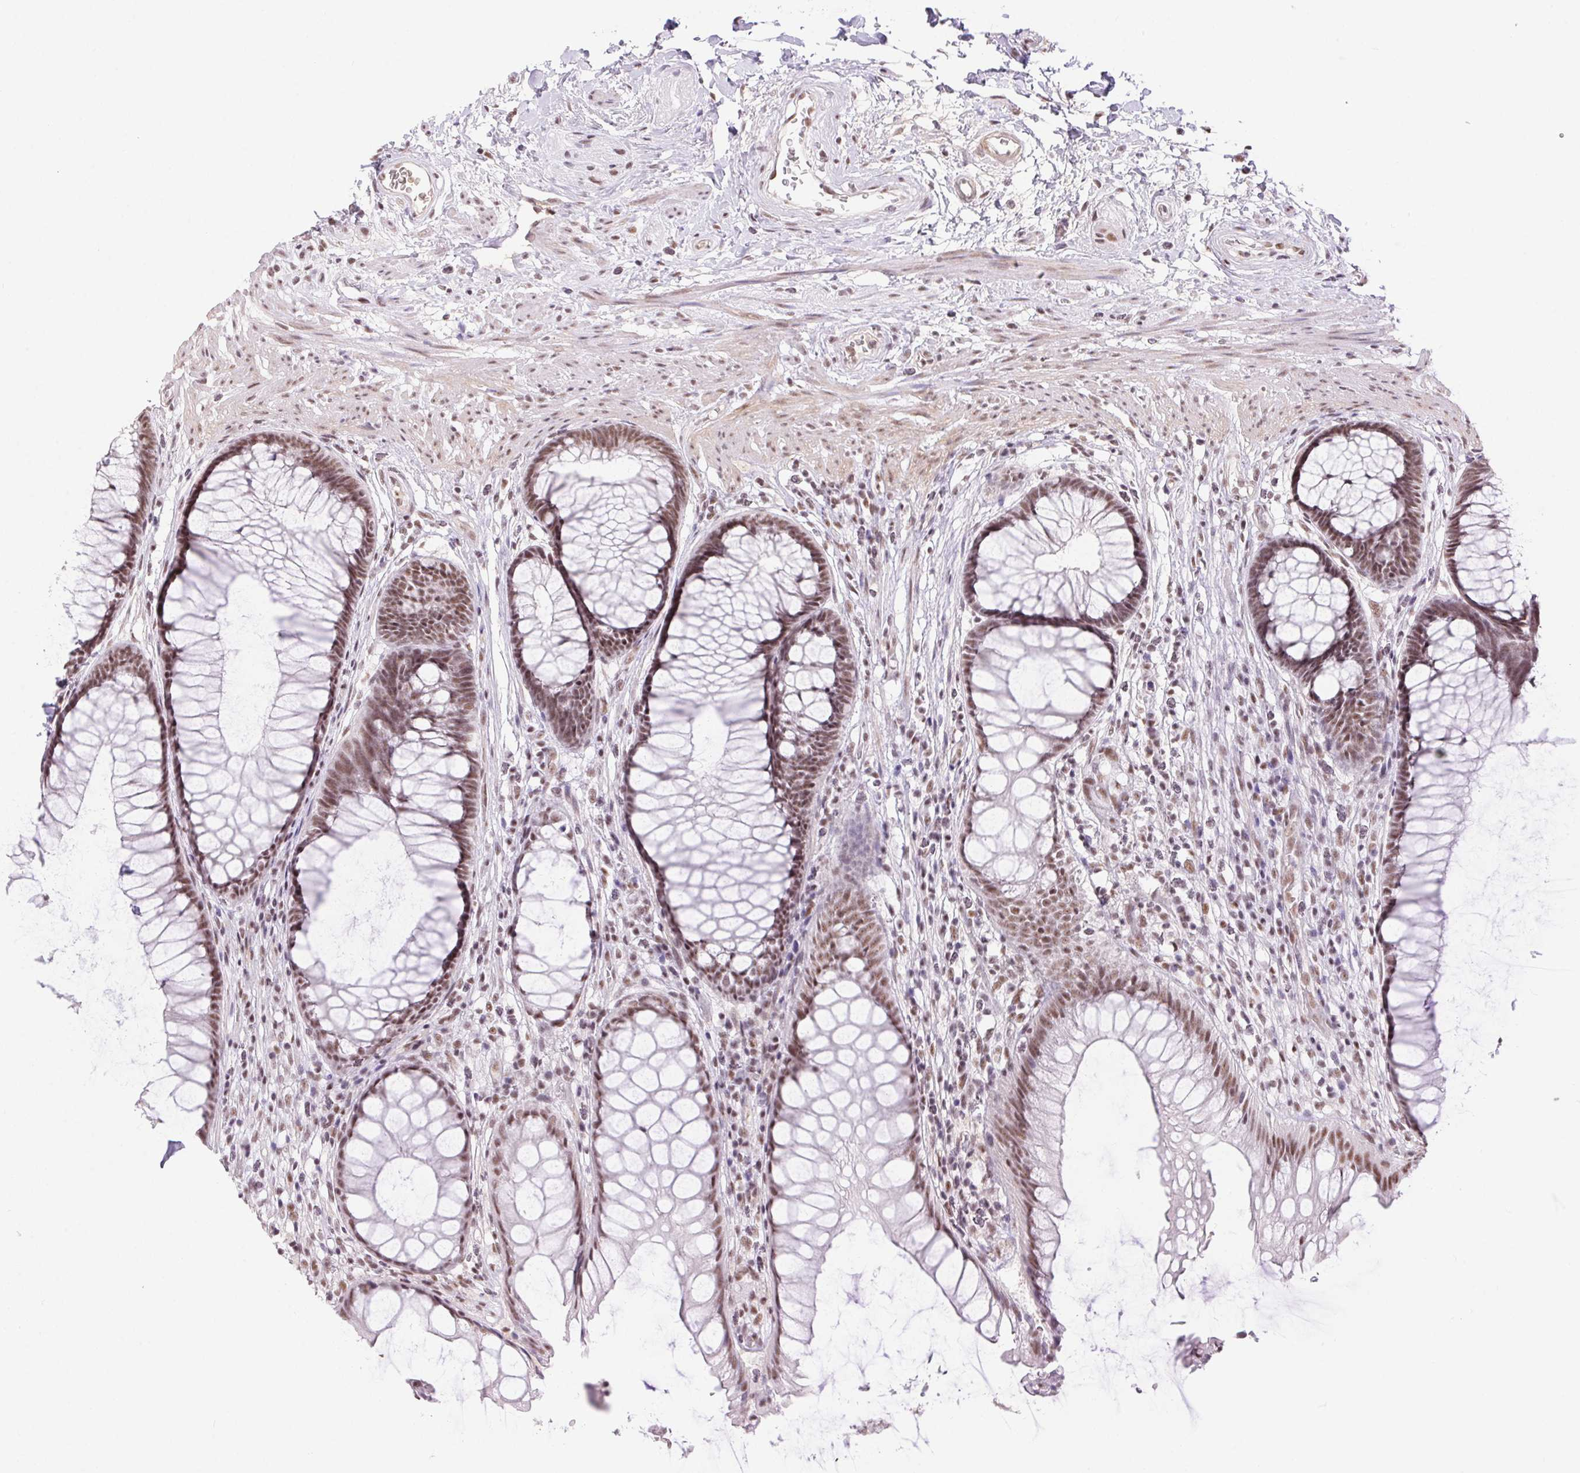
{"staining": {"intensity": "strong", "quantity": ">75%", "location": "nuclear"}, "tissue": "rectum", "cell_type": "Glandular cells", "image_type": "normal", "snomed": [{"axis": "morphology", "description": "Normal tissue, NOS"}, {"axis": "topography", "description": "Smooth muscle"}, {"axis": "topography", "description": "Rectum"}], "caption": "Strong nuclear positivity for a protein is seen in about >75% of glandular cells of normal rectum using immunohistochemistry.", "gene": "DDX17", "patient": {"sex": "male", "age": 53}}